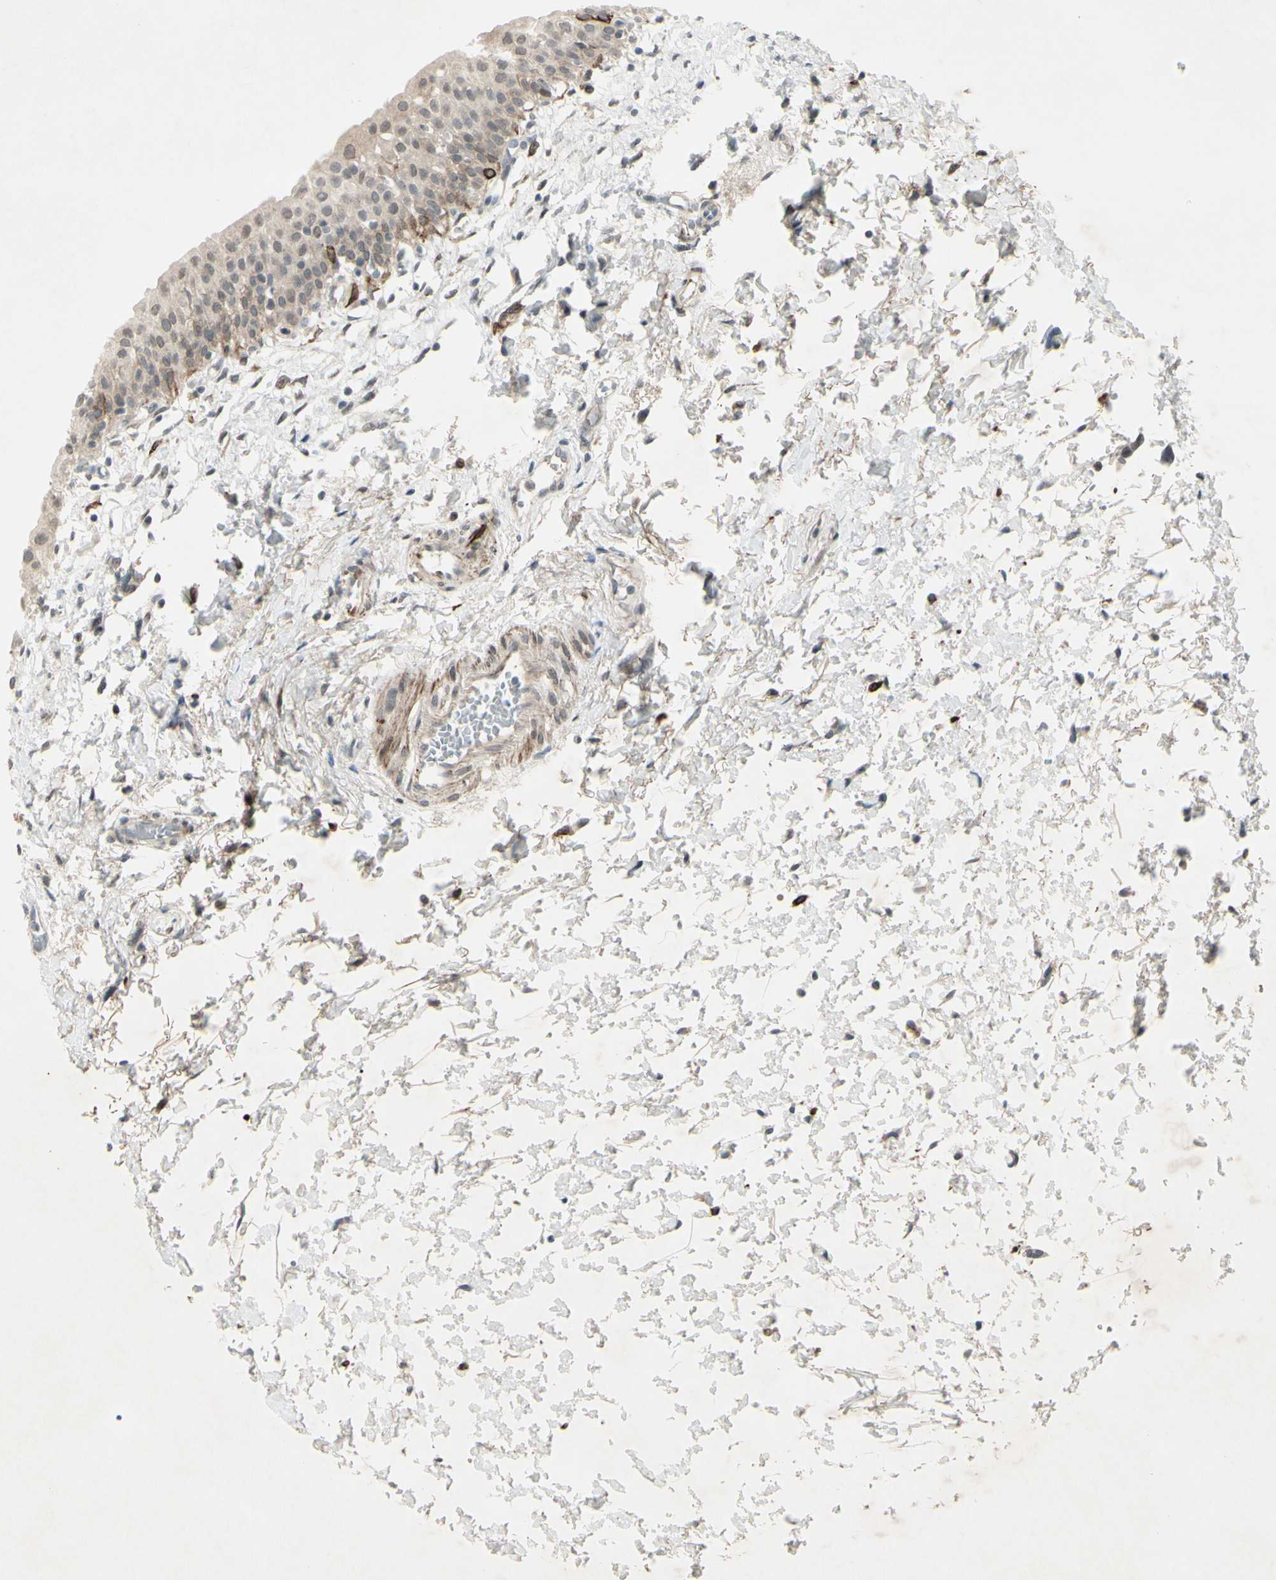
{"staining": {"intensity": "moderate", "quantity": ">75%", "location": "cytoplasmic/membranous"}, "tissue": "urinary bladder", "cell_type": "Urothelial cells", "image_type": "normal", "snomed": [{"axis": "morphology", "description": "Normal tissue, NOS"}, {"axis": "topography", "description": "Urinary bladder"}], "caption": "Brown immunohistochemical staining in normal human urinary bladder exhibits moderate cytoplasmic/membranous positivity in about >75% of urothelial cells. The staining is performed using DAB brown chromogen to label protein expression. The nuclei are counter-stained blue using hematoxylin.", "gene": "FGFR2", "patient": {"sex": "male", "age": 55}}